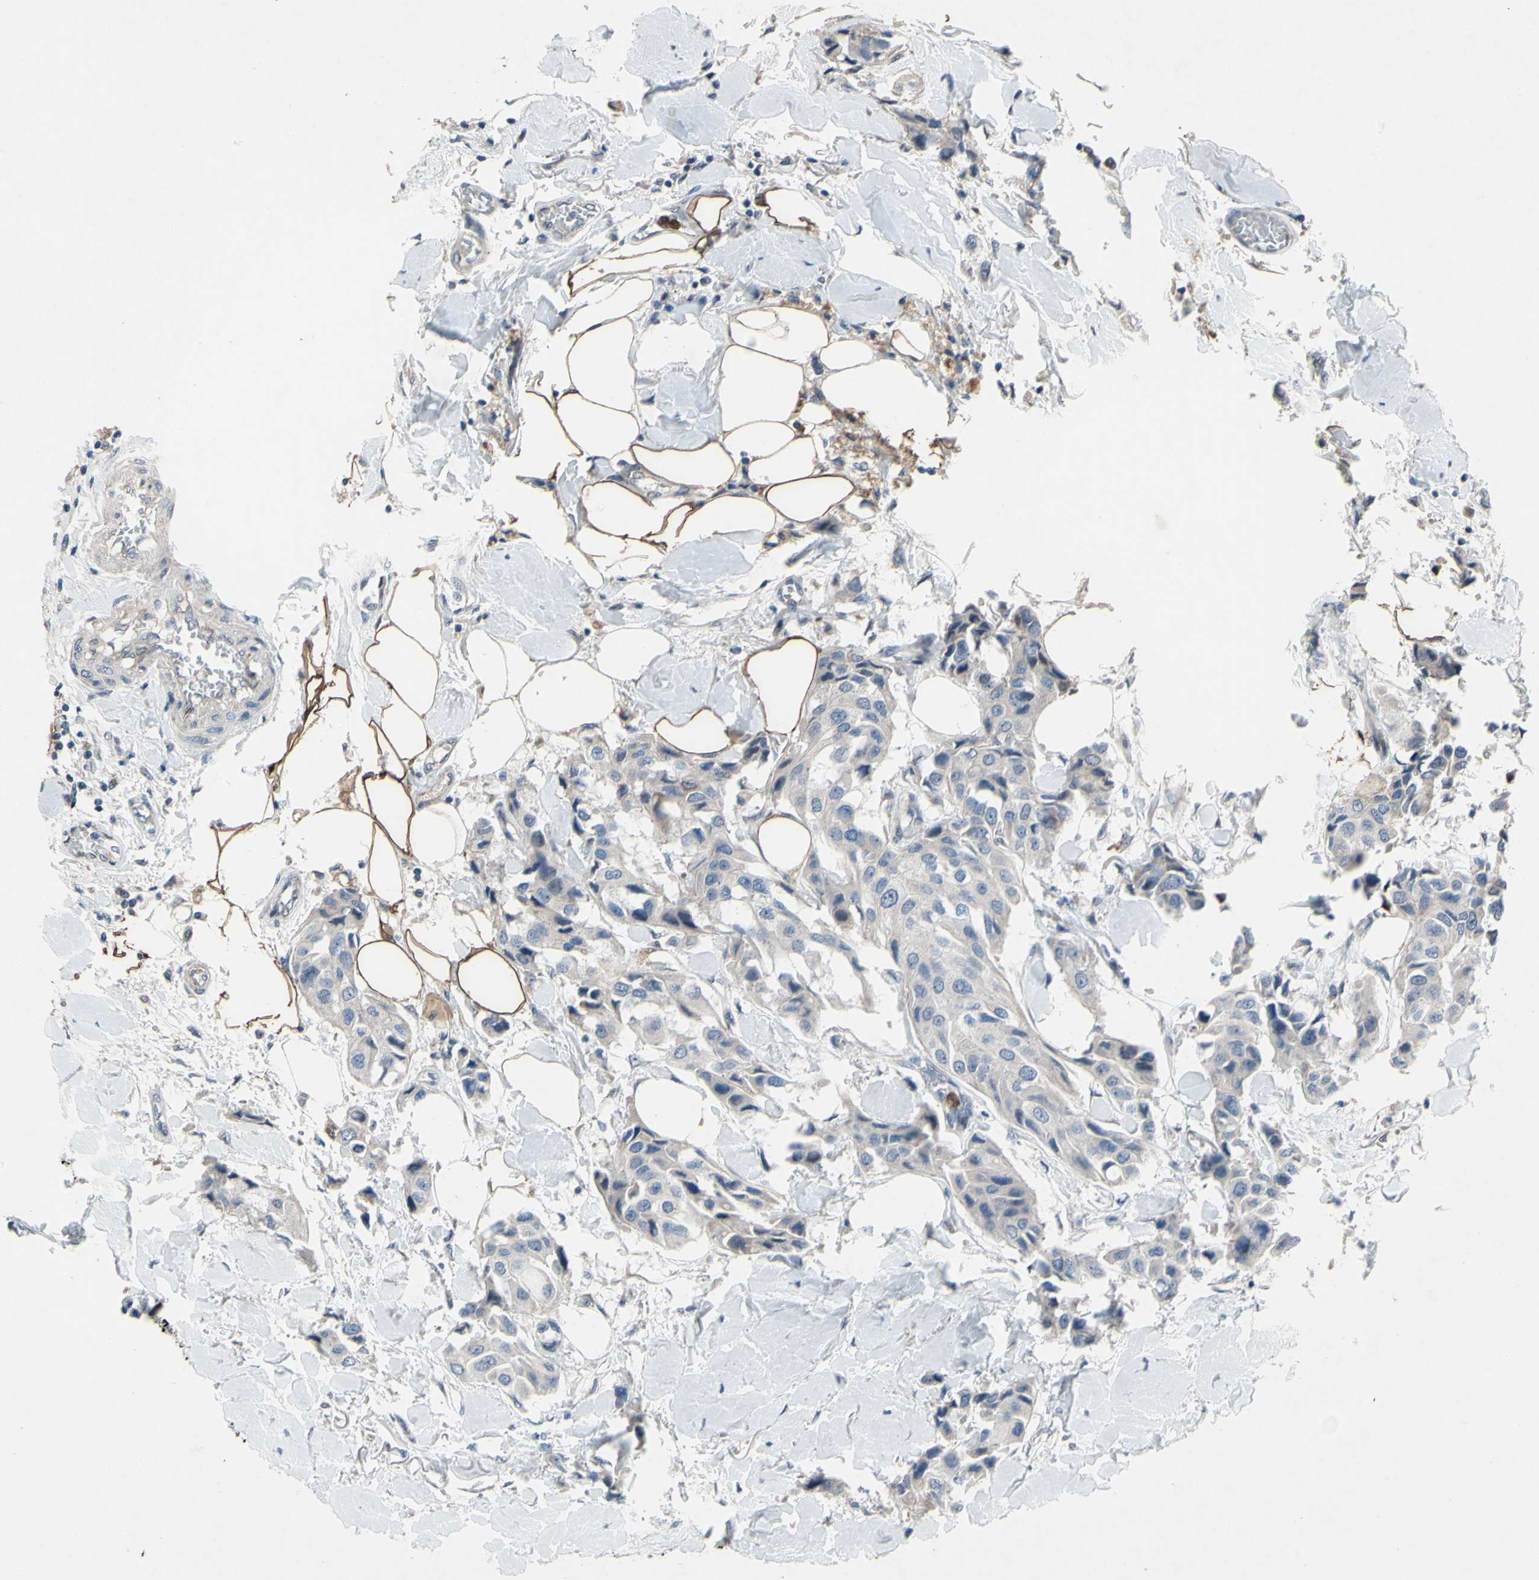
{"staining": {"intensity": "weak", "quantity": ">75%", "location": "cytoplasmic/membranous"}, "tissue": "breast cancer", "cell_type": "Tumor cells", "image_type": "cancer", "snomed": [{"axis": "morphology", "description": "Duct carcinoma"}, {"axis": "topography", "description": "Breast"}], "caption": "Immunohistochemistry of human breast cancer (invasive ductal carcinoma) reveals low levels of weak cytoplasmic/membranous positivity in approximately >75% of tumor cells. (brown staining indicates protein expression, while blue staining denotes nuclei).", "gene": "GRAMD2B", "patient": {"sex": "female", "age": 80}}